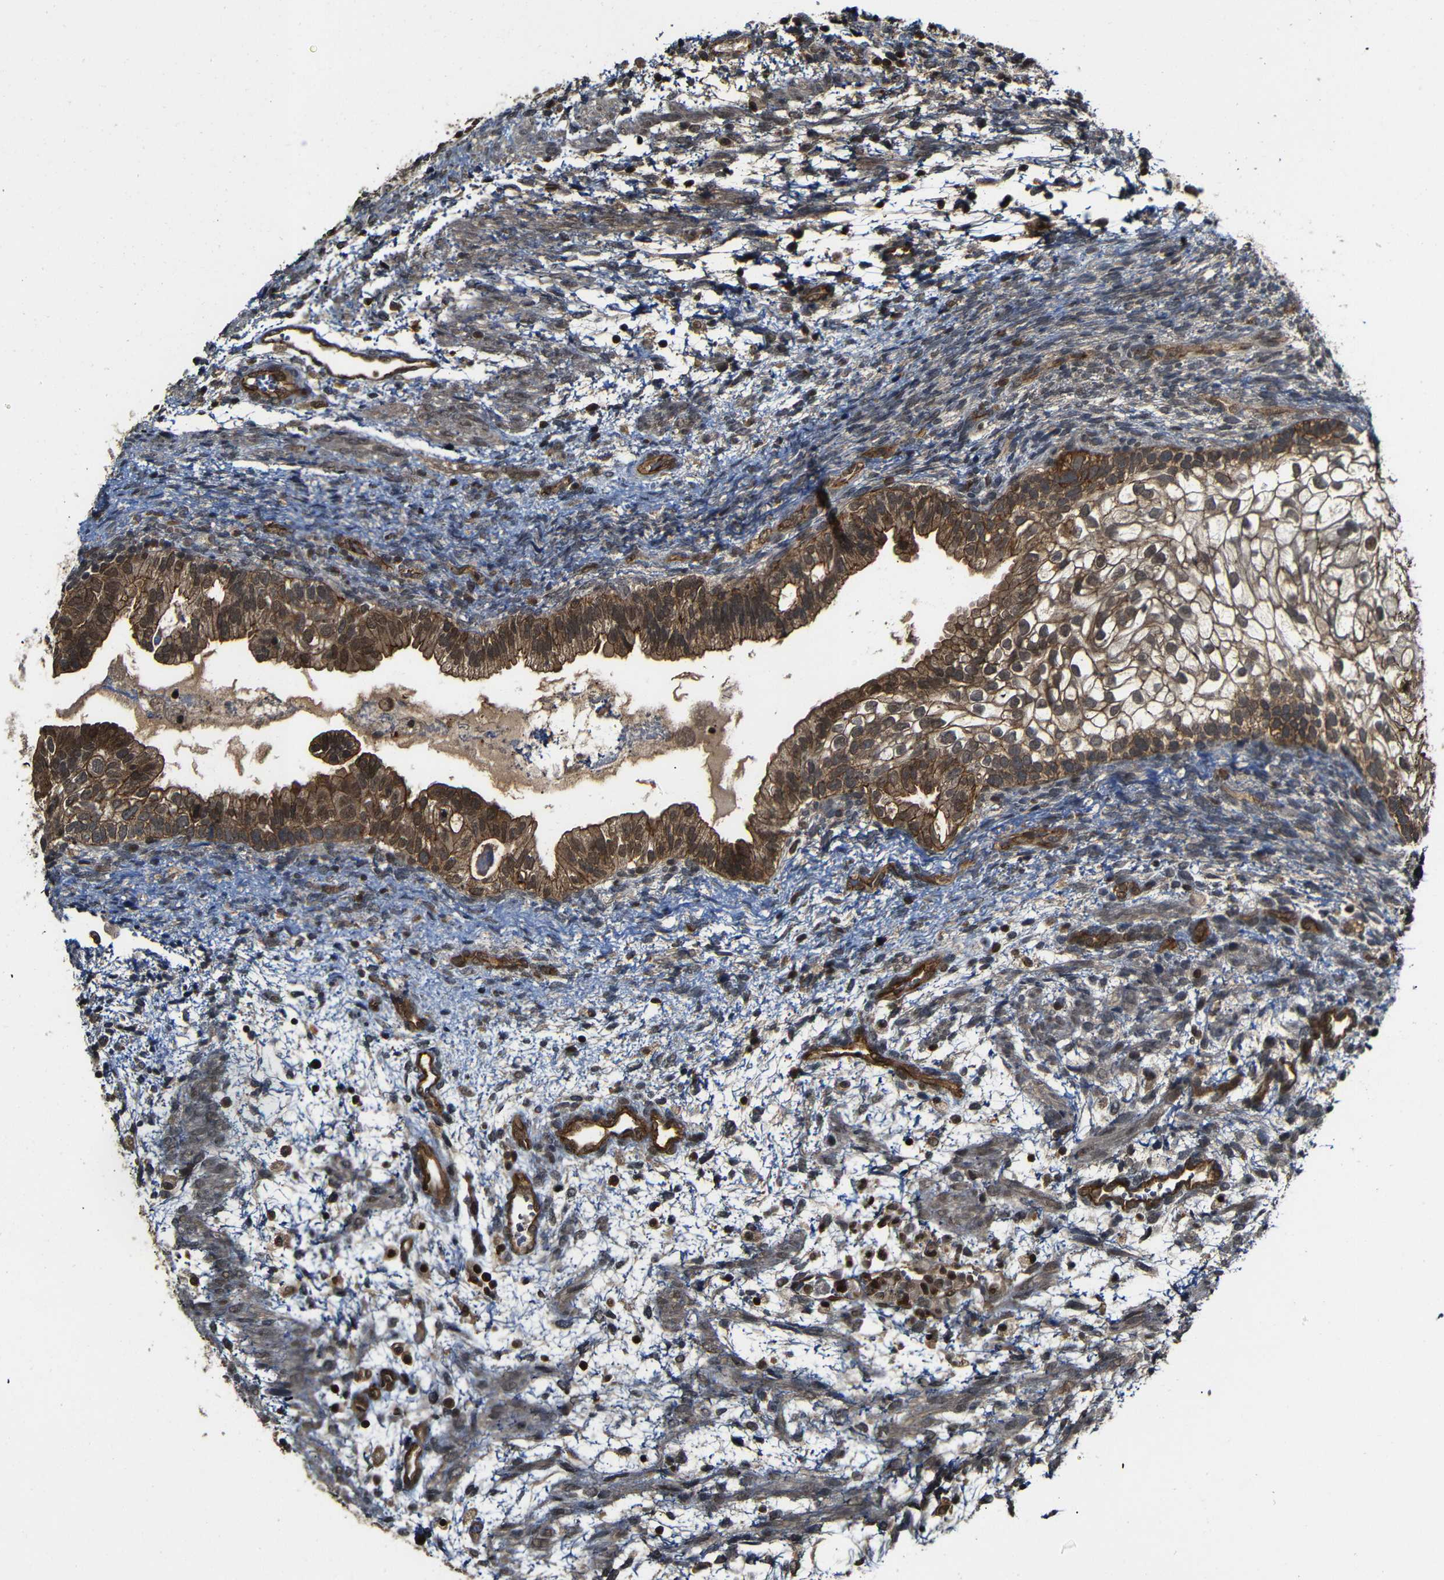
{"staining": {"intensity": "moderate", "quantity": ">75%", "location": "cytoplasmic/membranous"}, "tissue": "testis cancer", "cell_type": "Tumor cells", "image_type": "cancer", "snomed": [{"axis": "morphology", "description": "Carcinoma, Embryonal, NOS"}, {"axis": "topography", "description": "Testis"}], "caption": "Immunohistochemical staining of testis cancer shows moderate cytoplasmic/membranous protein positivity in about >75% of tumor cells.", "gene": "NANOS1", "patient": {"sex": "male", "age": 36}}